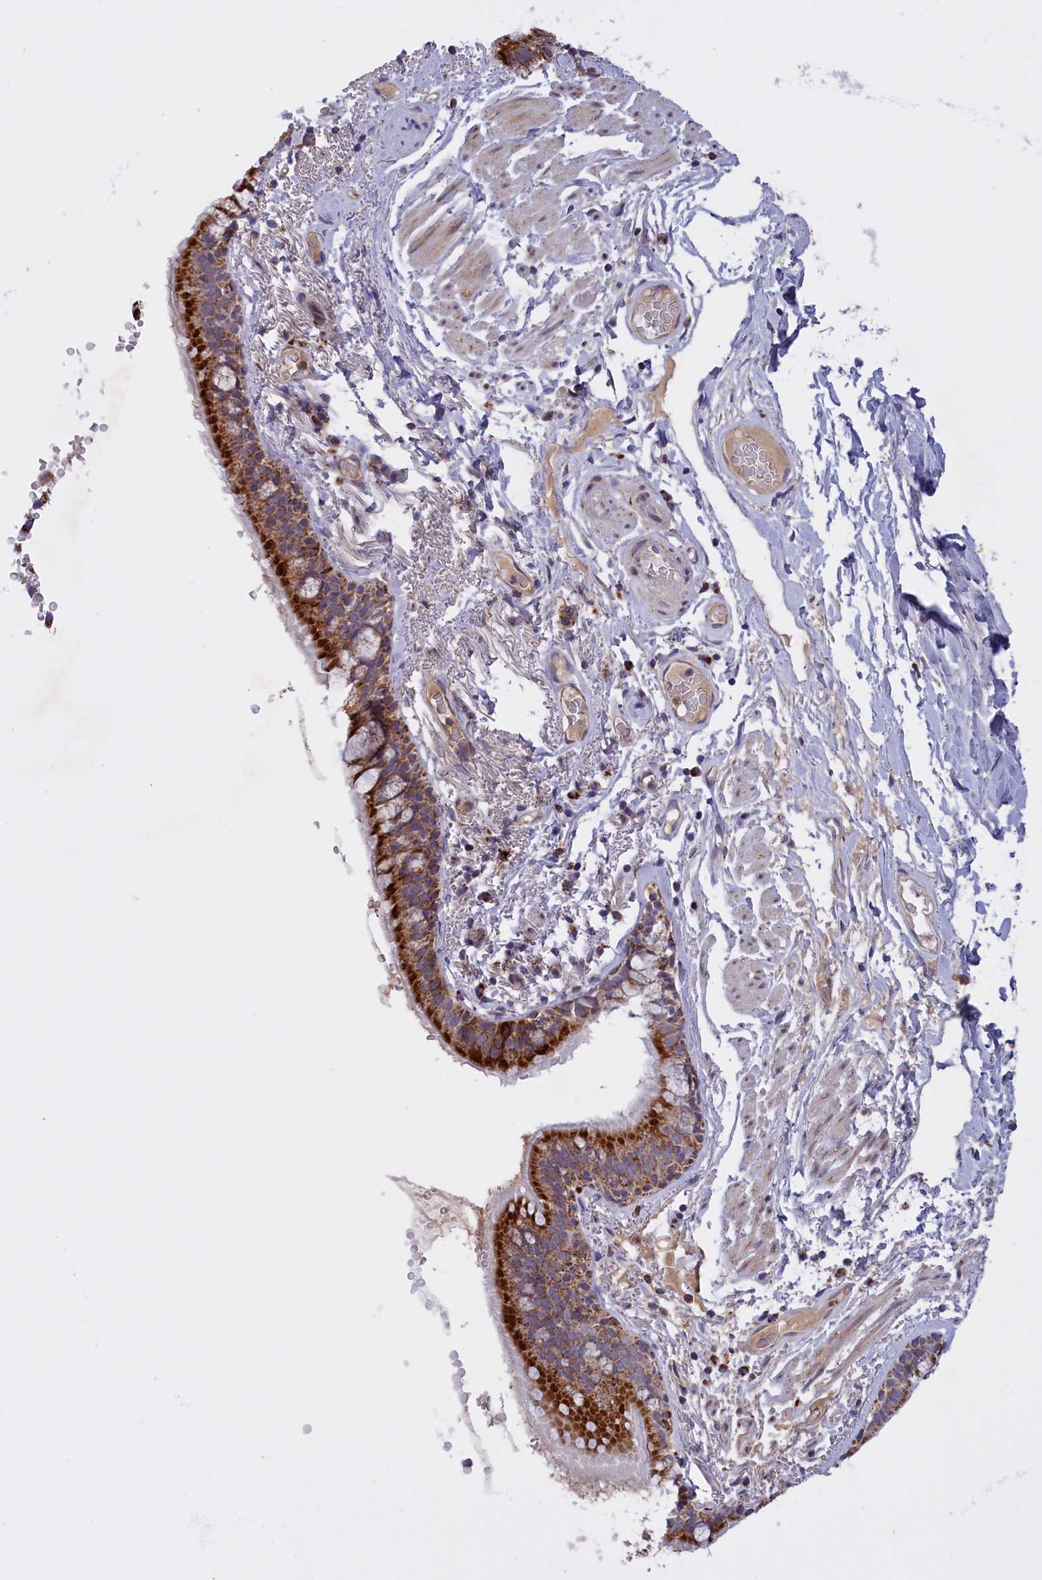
{"staining": {"intensity": "strong", "quantity": ">75%", "location": "cytoplasmic/membranous"}, "tissue": "bronchus", "cell_type": "Respiratory epithelial cells", "image_type": "normal", "snomed": [{"axis": "morphology", "description": "Normal tissue, NOS"}, {"axis": "topography", "description": "Lymph node"}, {"axis": "topography", "description": "Bronchus"}], "caption": "Normal bronchus displays strong cytoplasmic/membranous positivity in about >75% of respiratory epithelial cells (DAB (3,3'-diaminobenzidine) = brown stain, brightfield microscopy at high magnification)..", "gene": "FAM149B1", "patient": {"sex": "male", "age": 63}}